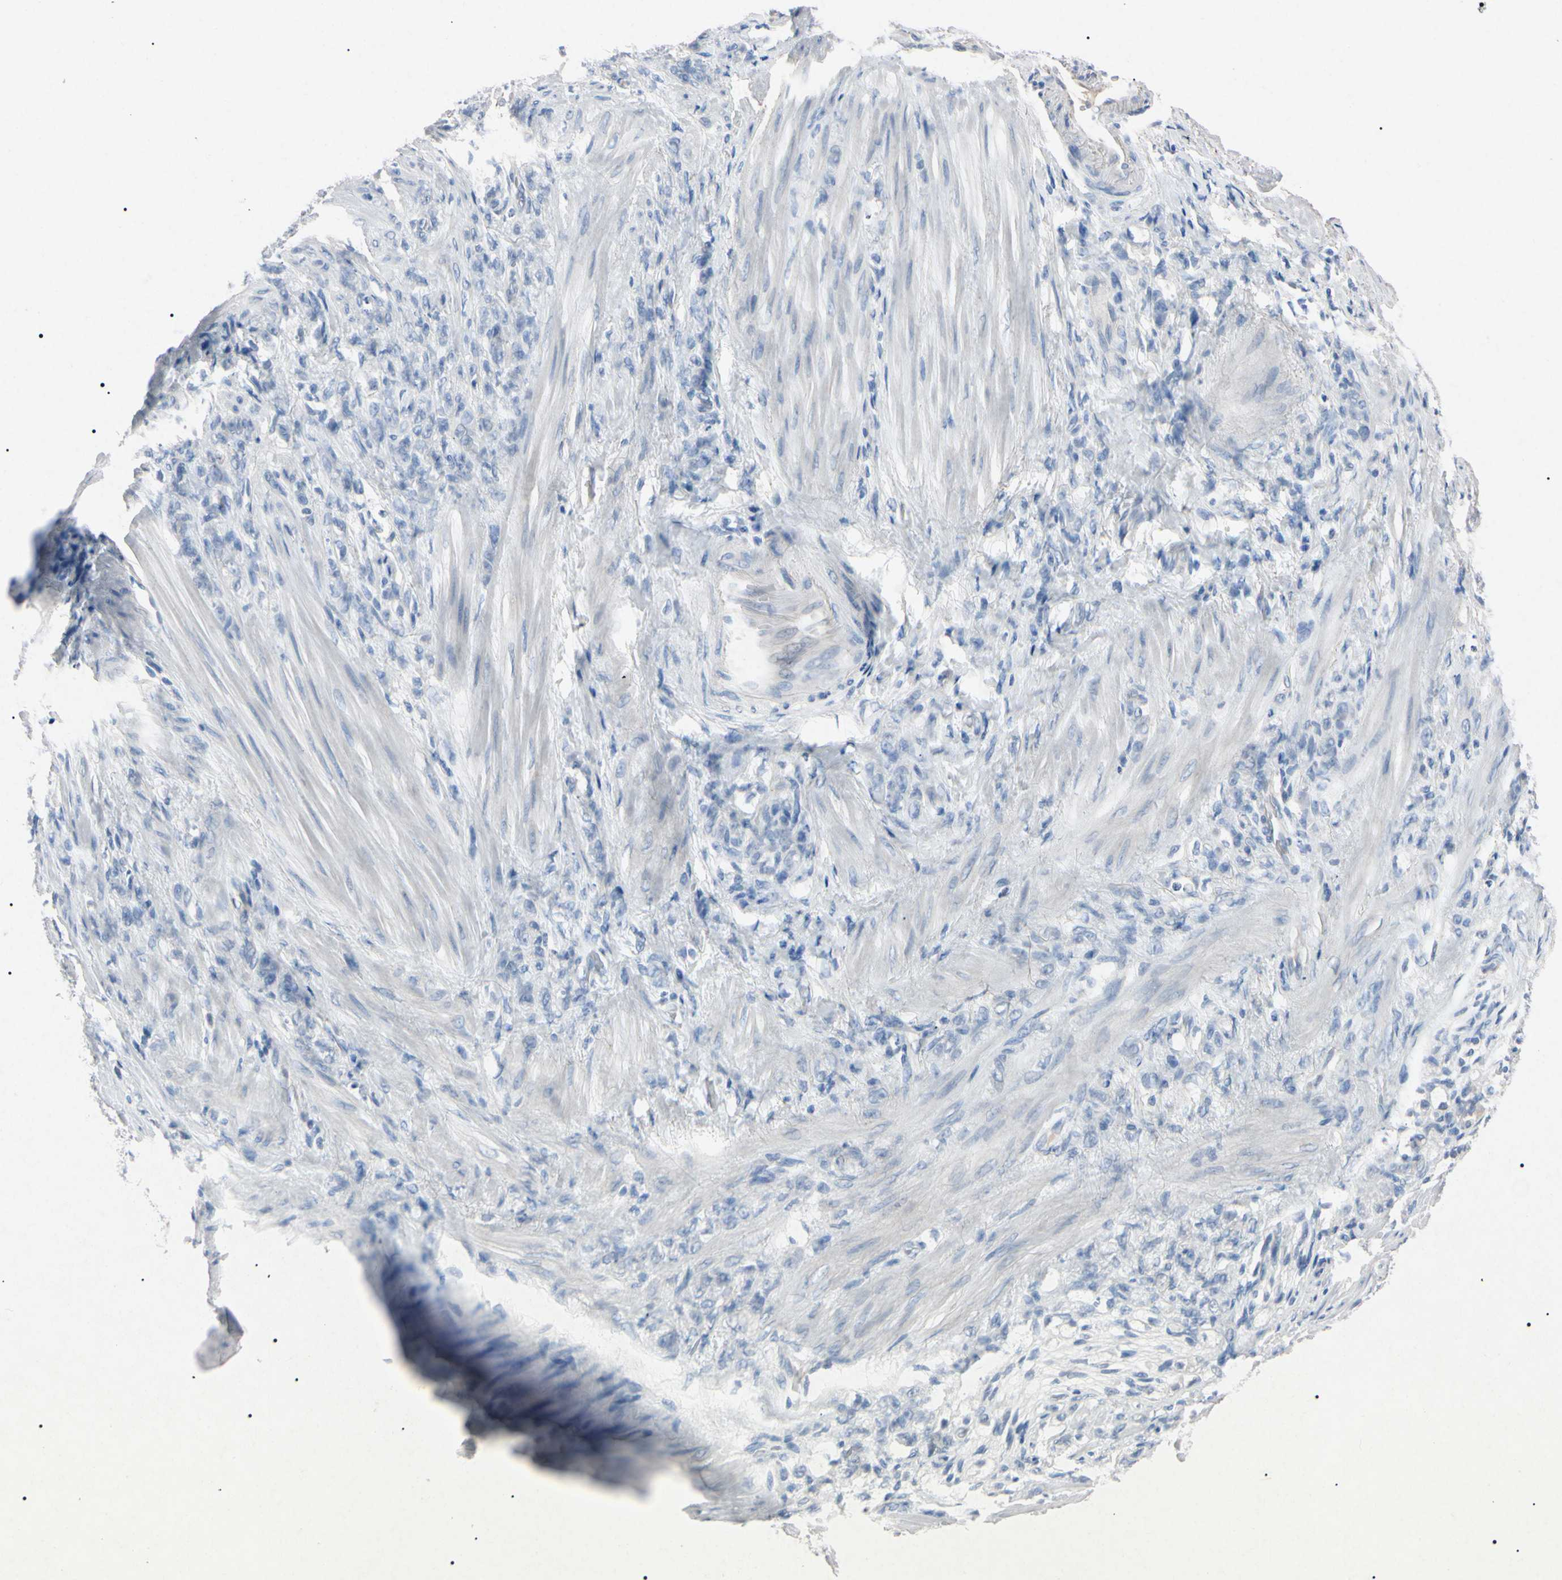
{"staining": {"intensity": "negative", "quantity": "none", "location": "none"}, "tissue": "stomach cancer", "cell_type": "Tumor cells", "image_type": "cancer", "snomed": [{"axis": "morphology", "description": "Adenocarcinoma, NOS"}, {"axis": "topography", "description": "Stomach"}], "caption": "A high-resolution image shows IHC staining of stomach adenocarcinoma, which shows no significant positivity in tumor cells.", "gene": "ELN", "patient": {"sex": "male", "age": 82}}